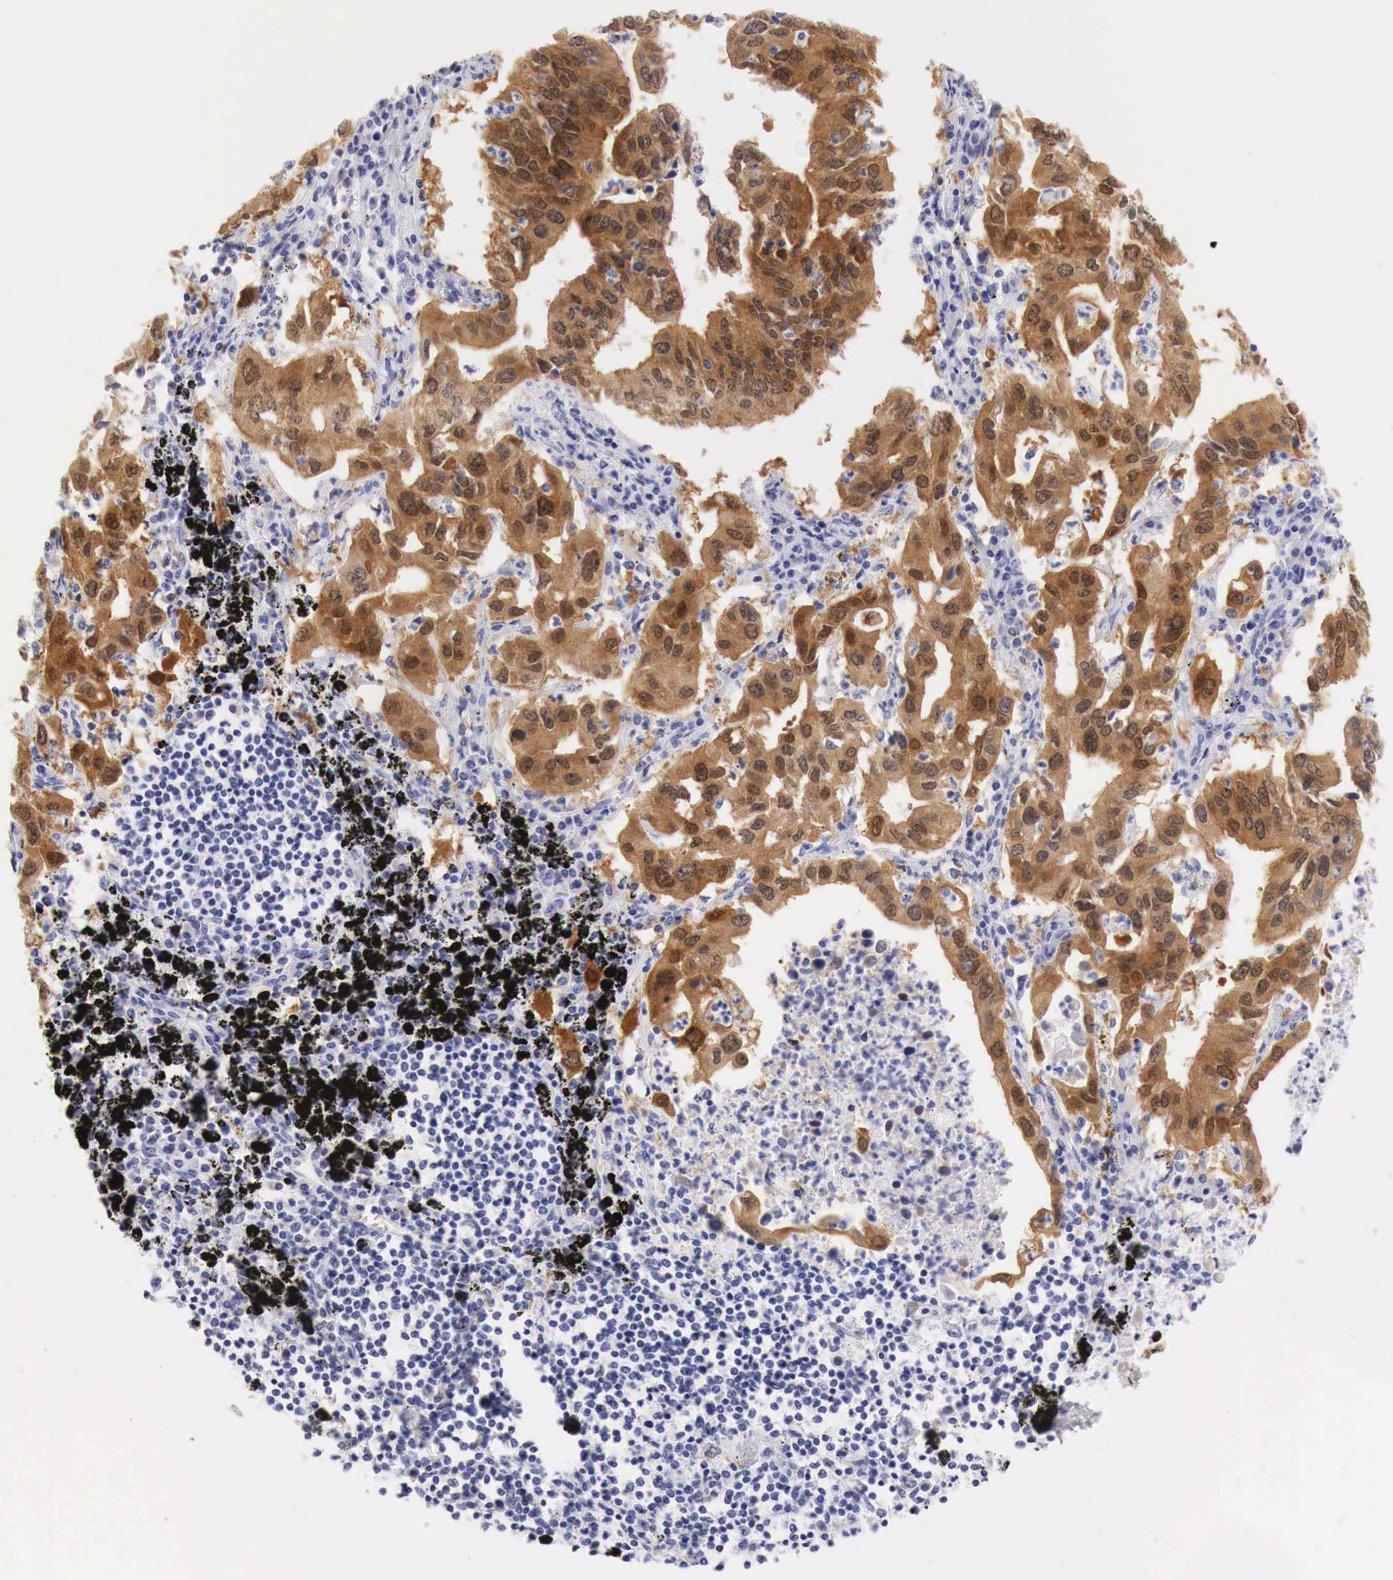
{"staining": {"intensity": "moderate", "quantity": ">75%", "location": "cytoplasmic/membranous"}, "tissue": "lung cancer", "cell_type": "Tumor cells", "image_type": "cancer", "snomed": [{"axis": "morphology", "description": "Adenocarcinoma, NOS"}, {"axis": "topography", "description": "Lung"}], "caption": "Immunohistochemistry (IHC) image of neoplastic tissue: lung adenocarcinoma stained using IHC exhibits medium levels of moderate protein expression localized specifically in the cytoplasmic/membranous of tumor cells, appearing as a cytoplasmic/membranous brown color.", "gene": "CDKN2A", "patient": {"sex": "male", "age": 48}}